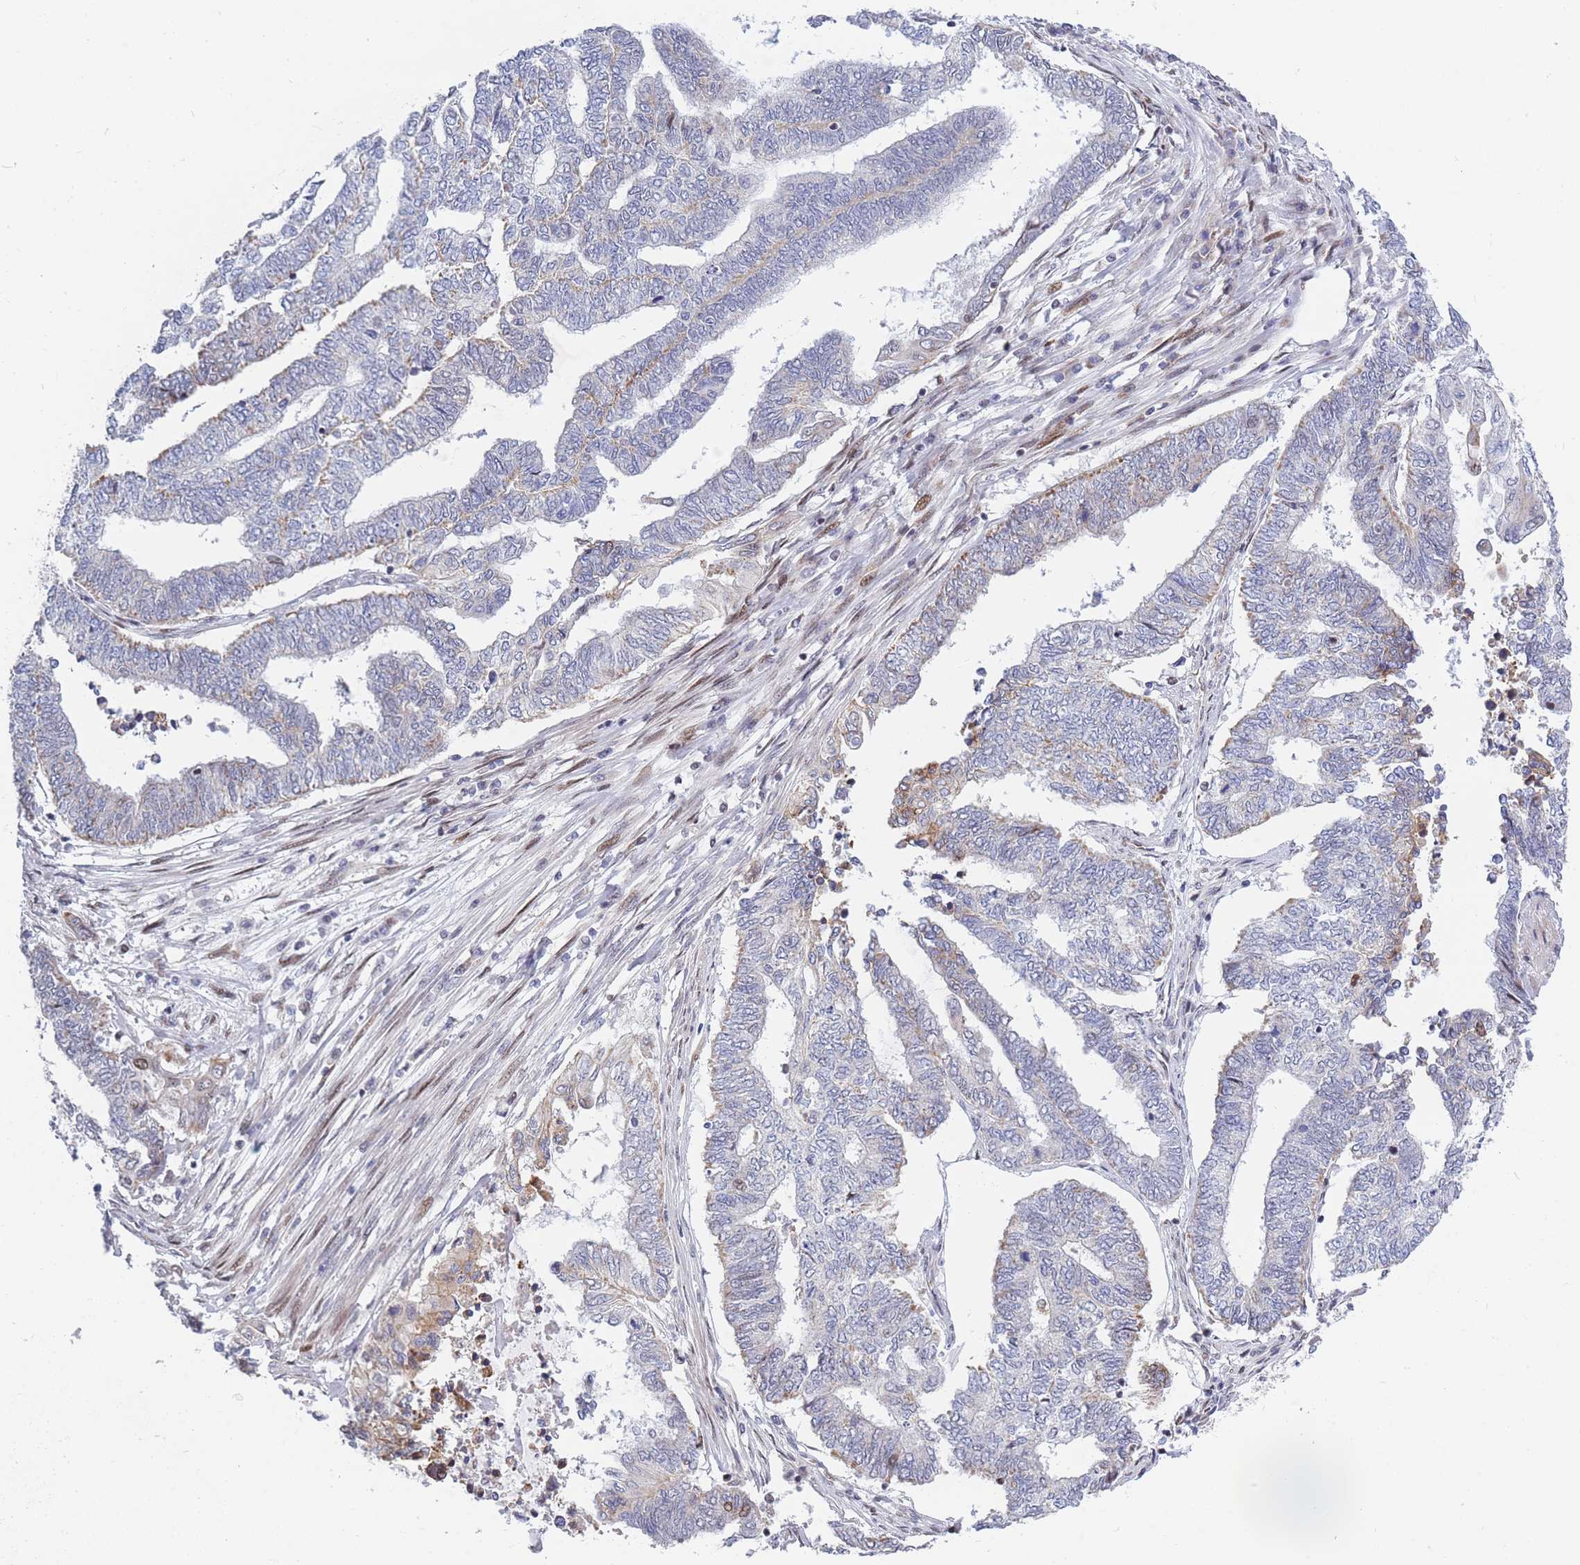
{"staining": {"intensity": "moderate", "quantity": "<25%", "location": "cytoplasmic/membranous"}, "tissue": "endometrial cancer", "cell_type": "Tumor cells", "image_type": "cancer", "snomed": [{"axis": "morphology", "description": "Adenocarcinoma, NOS"}, {"axis": "topography", "description": "Uterus"}, {"axis": "topography", "description": "Endometrium"}], "caption": "Endometrial cancer was stained to show a protein in brown. There is low levels of moderate cytoplasmic/membranous positivity in about <25% of tumor cells.", "gene": "MOB4", "patient": {"sex": "female", "age": 70}}